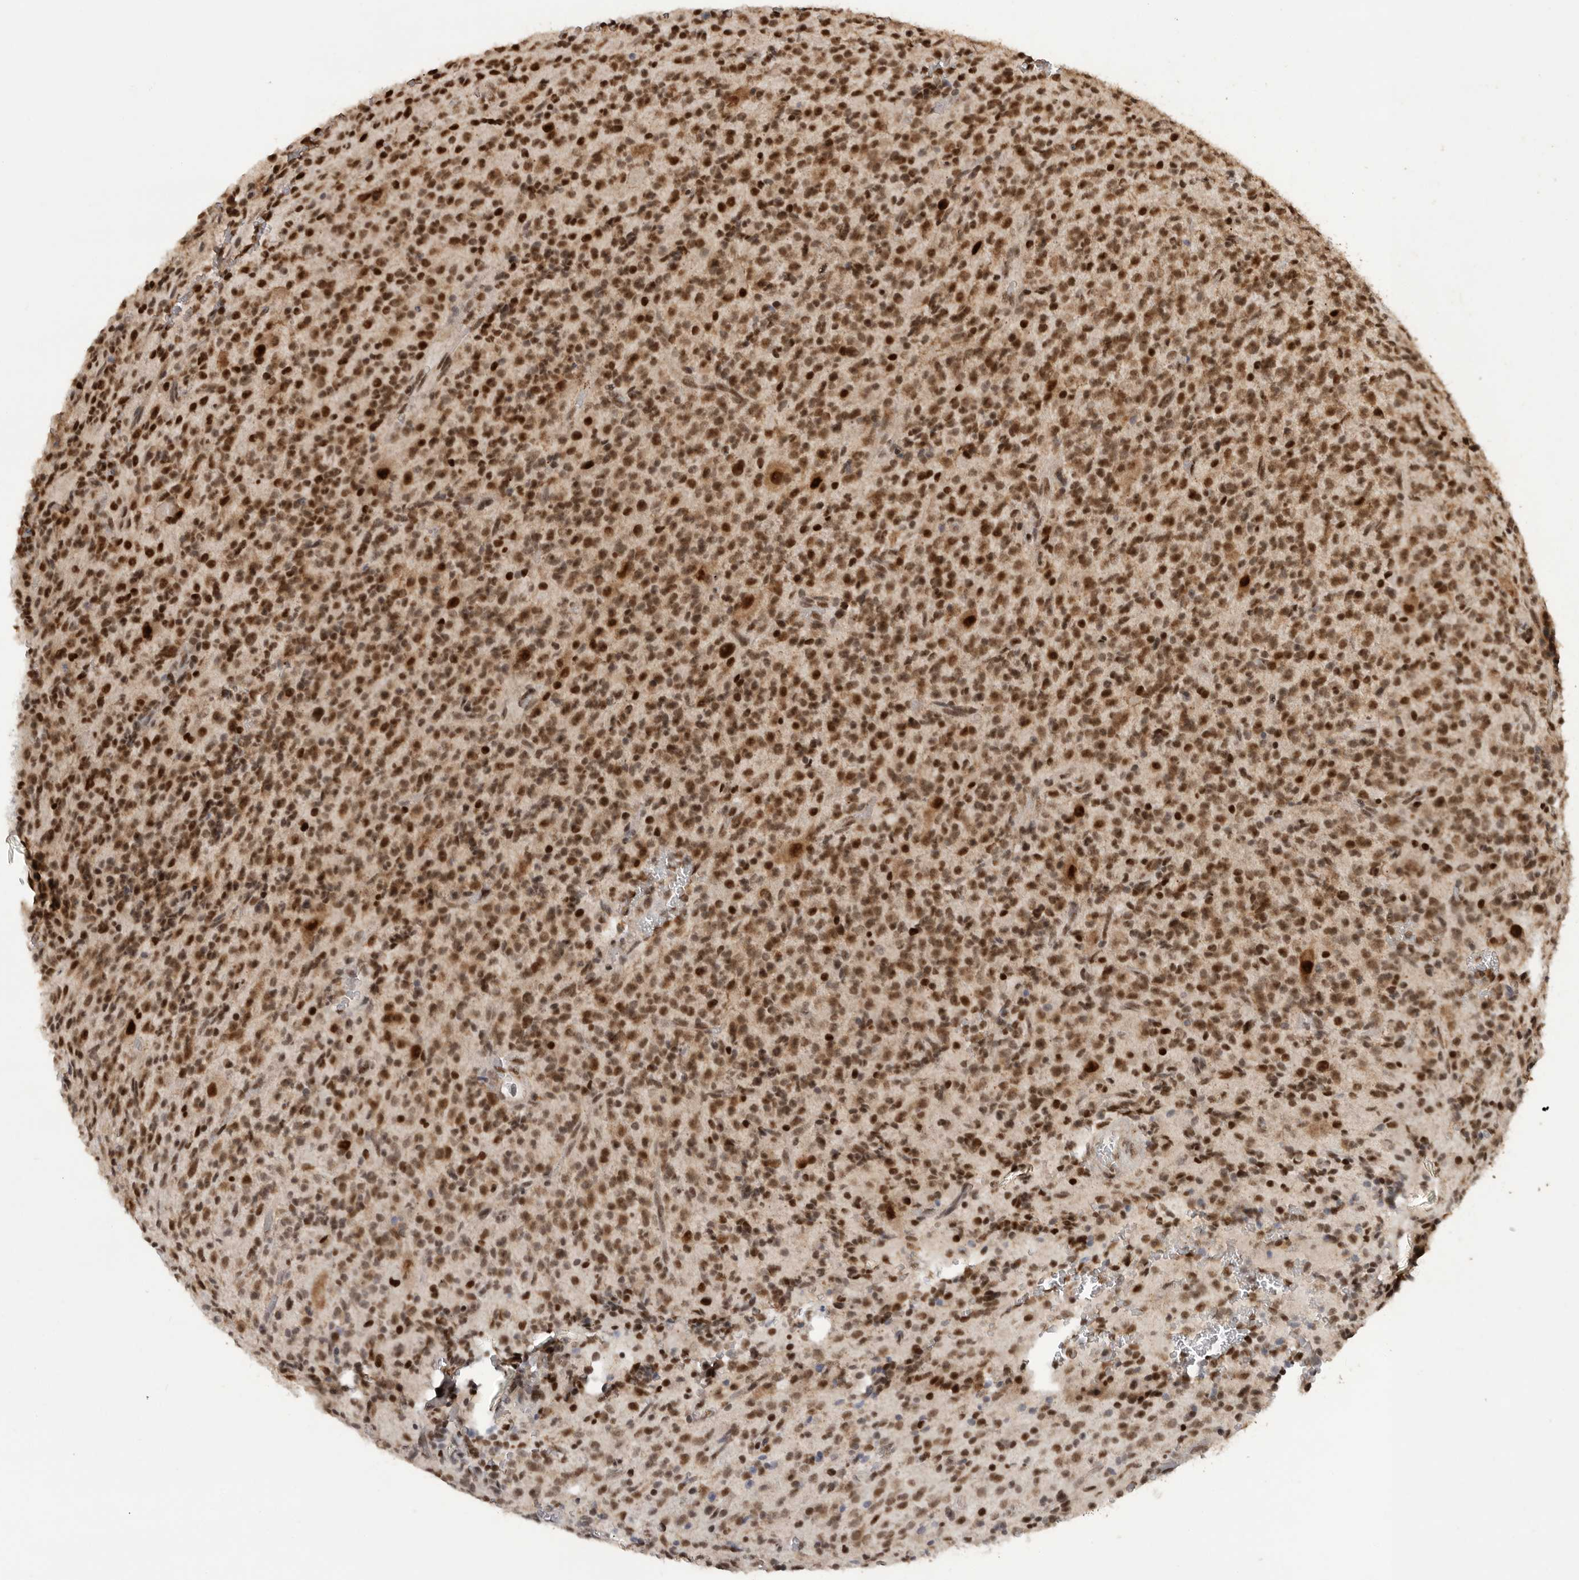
{"staining": {"intensity": "strong", "quantity": ">75%", "location": "nuclear"}, "tissue": "glioma", "cell_type": "Tumor cells", "image_type": "cancer", "snomed": [{"axis": "morphology", "description": "Glioma, malignant, High grade"}, {"axis": "topography", "description": "Brain"}], "caption": "Immunohistochemistry (IHC) staining of malignant glioma (high-grade), which shows high levels of strong nuclear positivity in approximately >75% of tumor cells indicating strong nuclear protein expression. The staining was performed using DAB (brown) for protein detection and nuclei were counterstained in hematoxylin (blue).", "gene": "PPP1R10", "patient": {"sex": "male", "age": 34}}